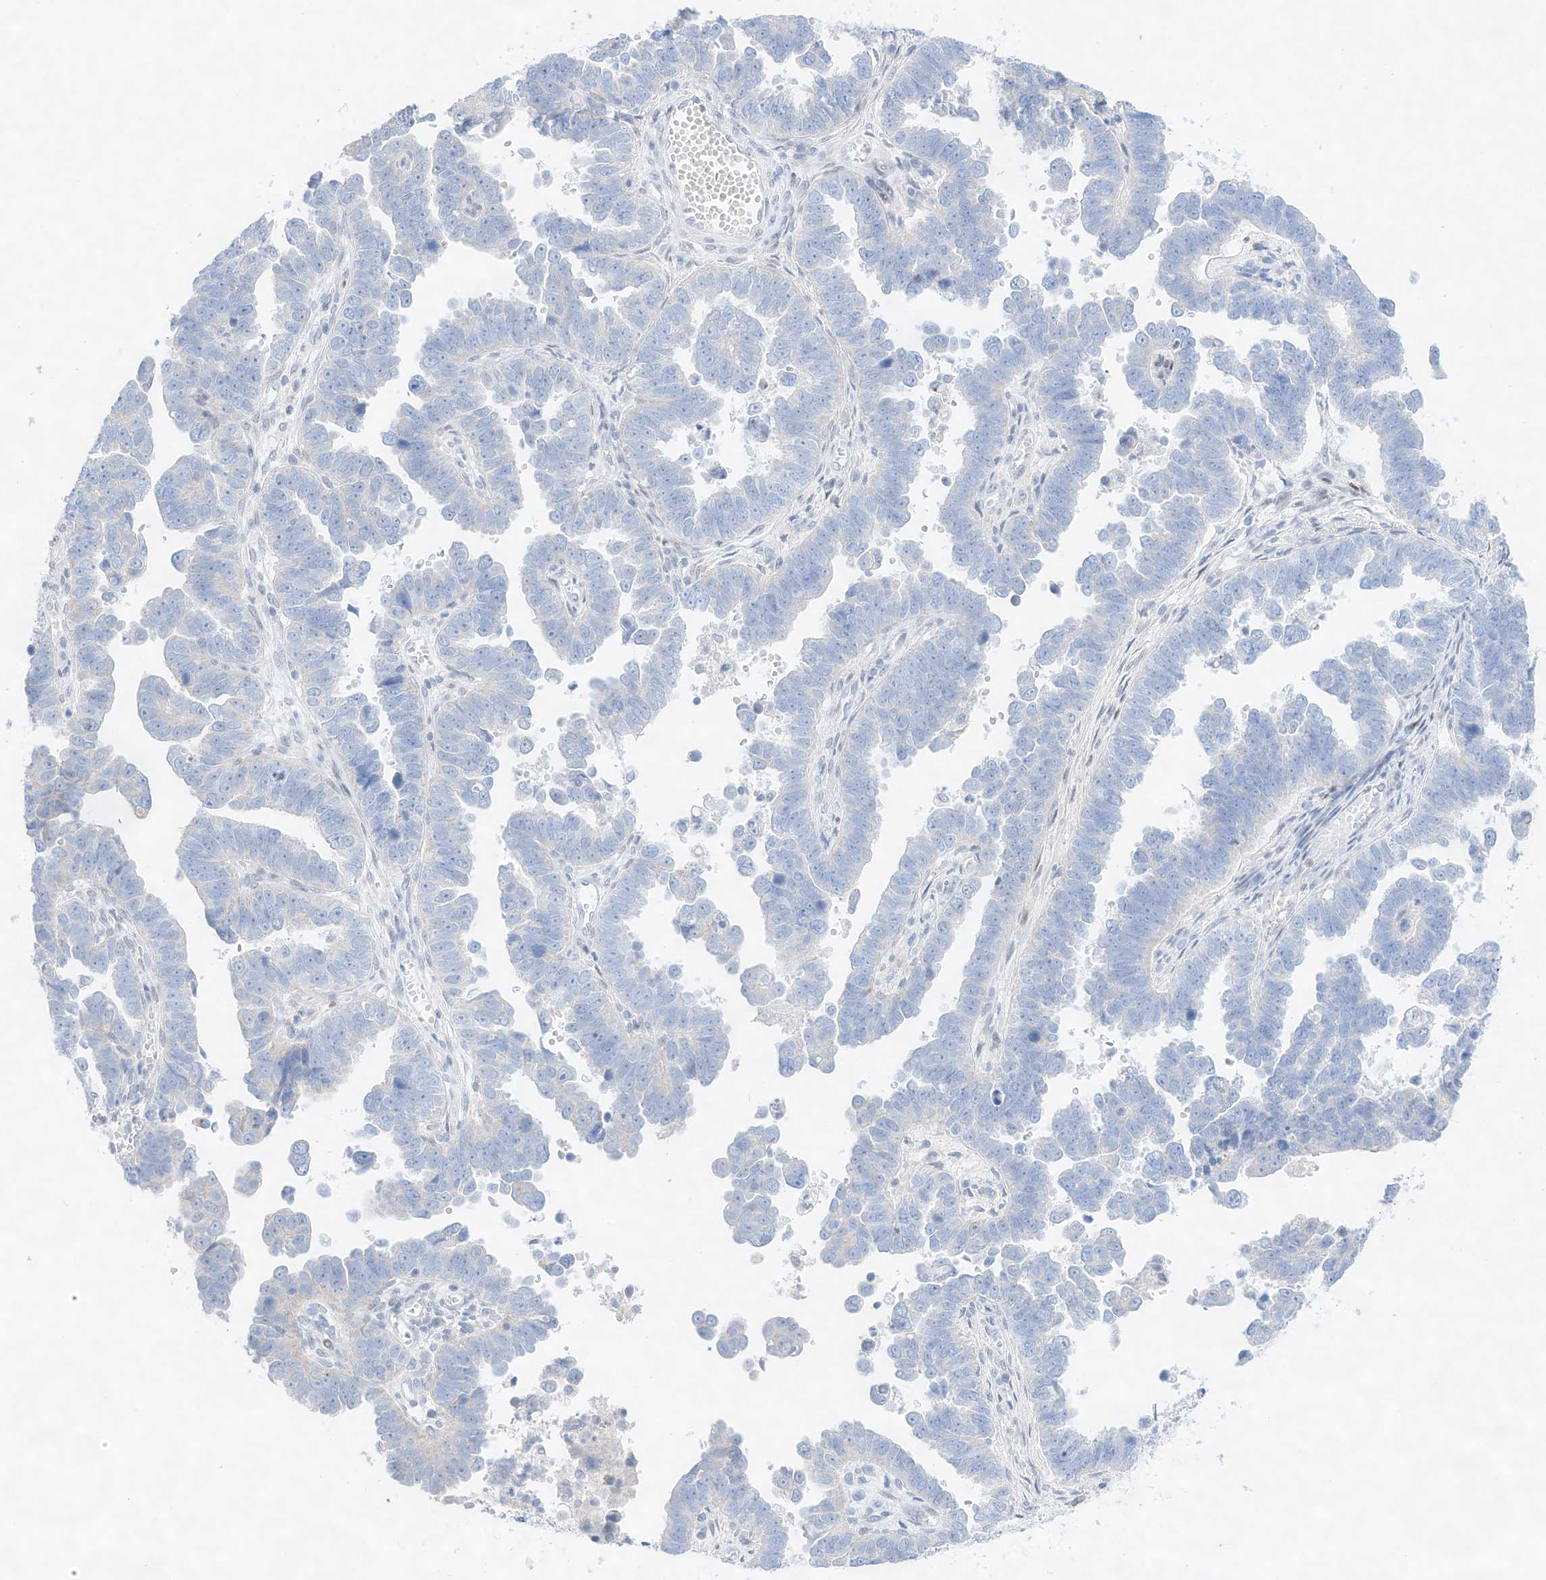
{"staining": {"intensity": "negative", "quantity": "none", "location": "none"}, "tissue": "endometrial cancer", "cell_type": "Tumor cells", "image_type": "cancer", "snomed": [{"axis": "morphology", "description": "Adenocarcinoma, NOS"}, {"axis": "topography", "description": "Endometrium"}], "caption": "Immunohistochemistry (IHC) micrograph of human endometrial adenocarcinoma stained for a protein (brown), which exhibits no positivity in tumor cells.", "gene": "NT5C3B", "patient": {"sex": "female", "age": 75}}